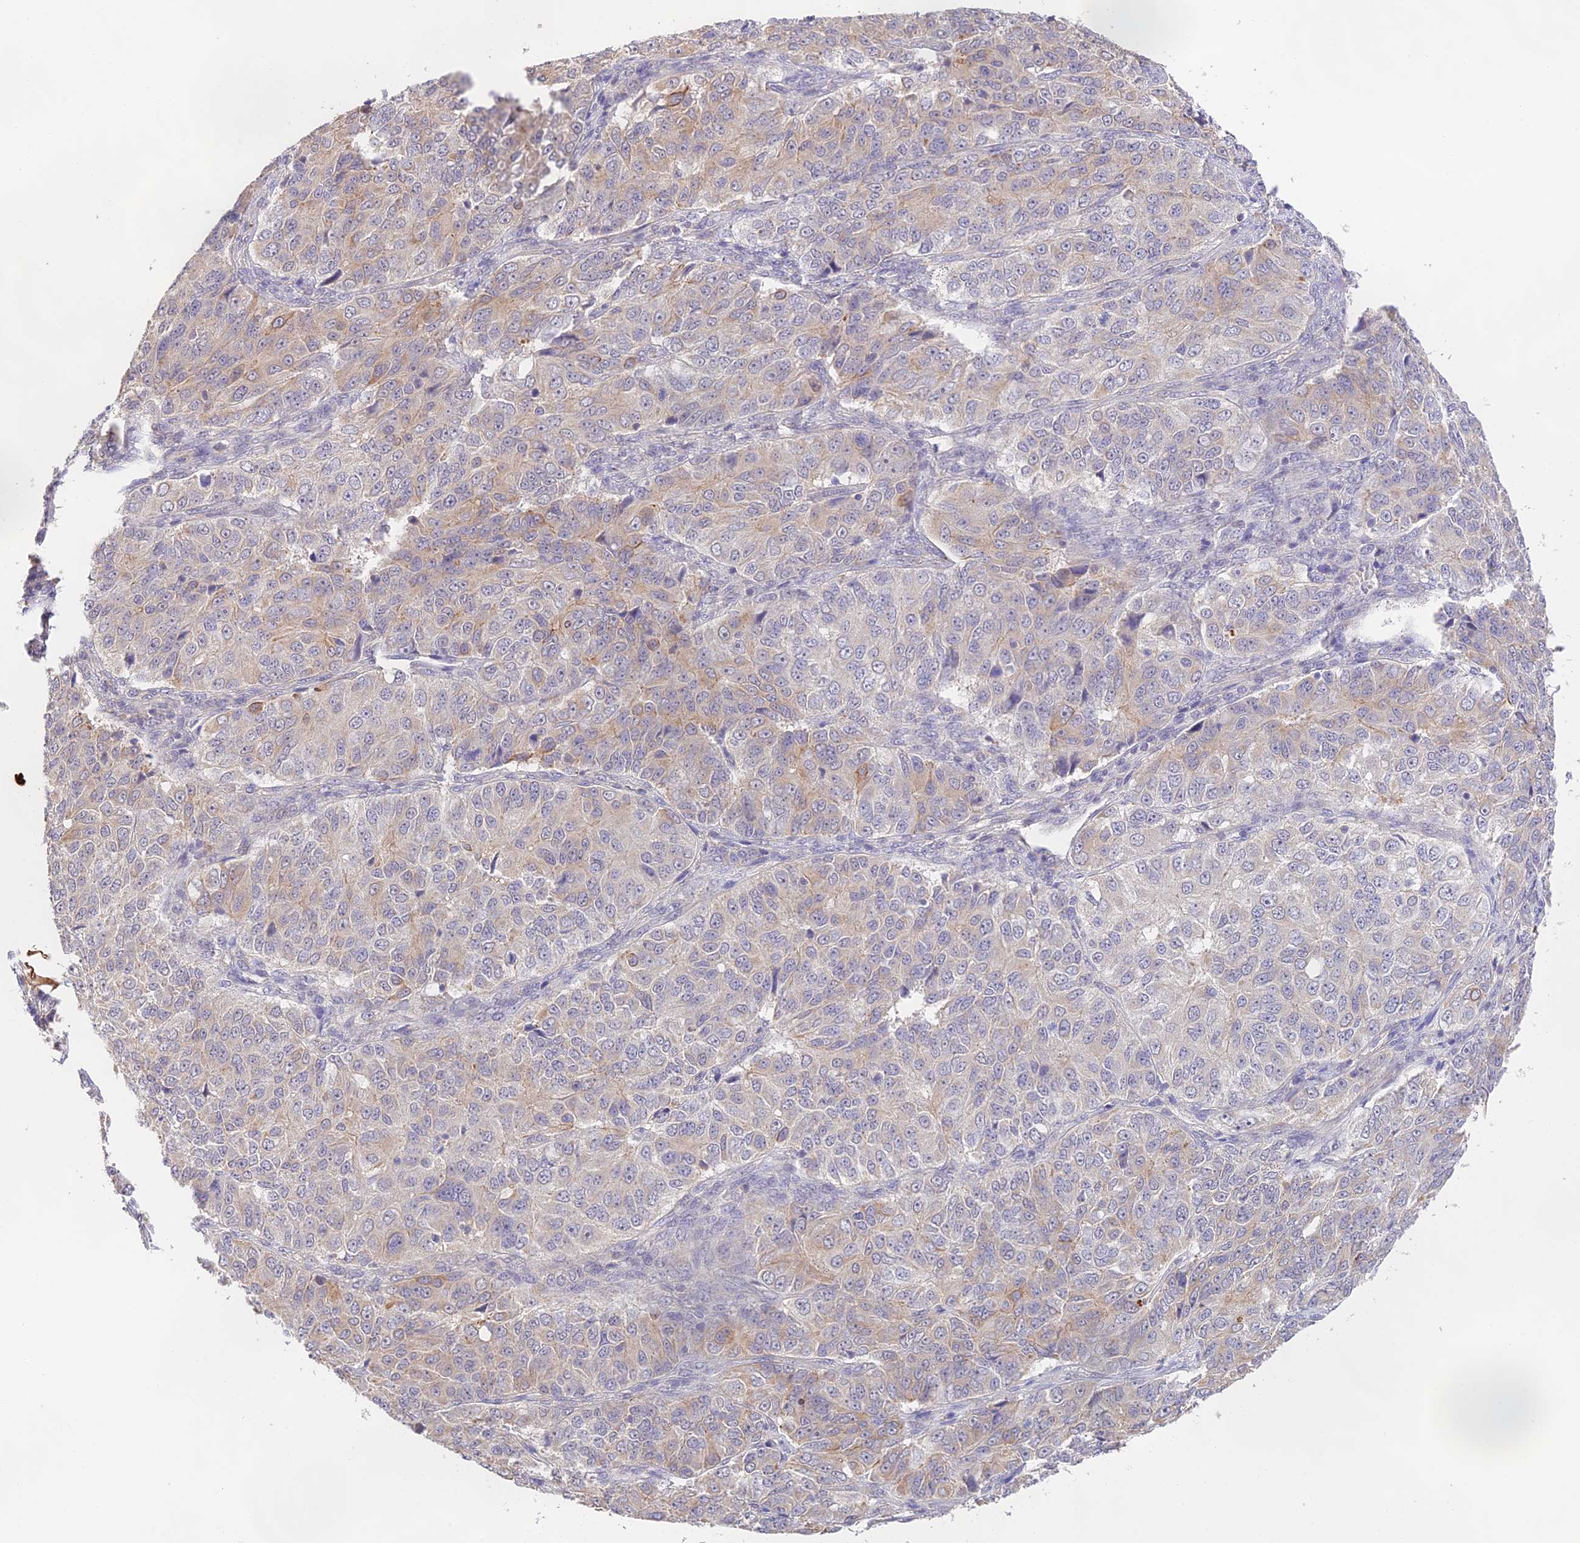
{"staining": {"intensity": "weak", "quantity": "25%-75%", "location": "cytoplasmic/membranous"}, "tissue": "ovarian cancer", "cell_type": "Tumor cells", "image_type": "cancer", "snomed": [{"axis": "morphology", "description": "Carcinoma, endometroid"}, {"axis": "topography", "description": "Ovary"}], "caption": "Immunohistochemistry (IHC) staining of ovarian cancer (endometroid carcinoma), which reveals low levels of weak cytoplasmic/membranous positivity in approximately 25%-75% of tumor cells indicating weak cytoplasmic/membranous protein staining. The staining was performed using DAB (brown) for protein detection and nuclei were counterstained in hematoxylin (blue).", "gene": "CAMSAP3", "patient": {"sex": "female", "age": 51}}